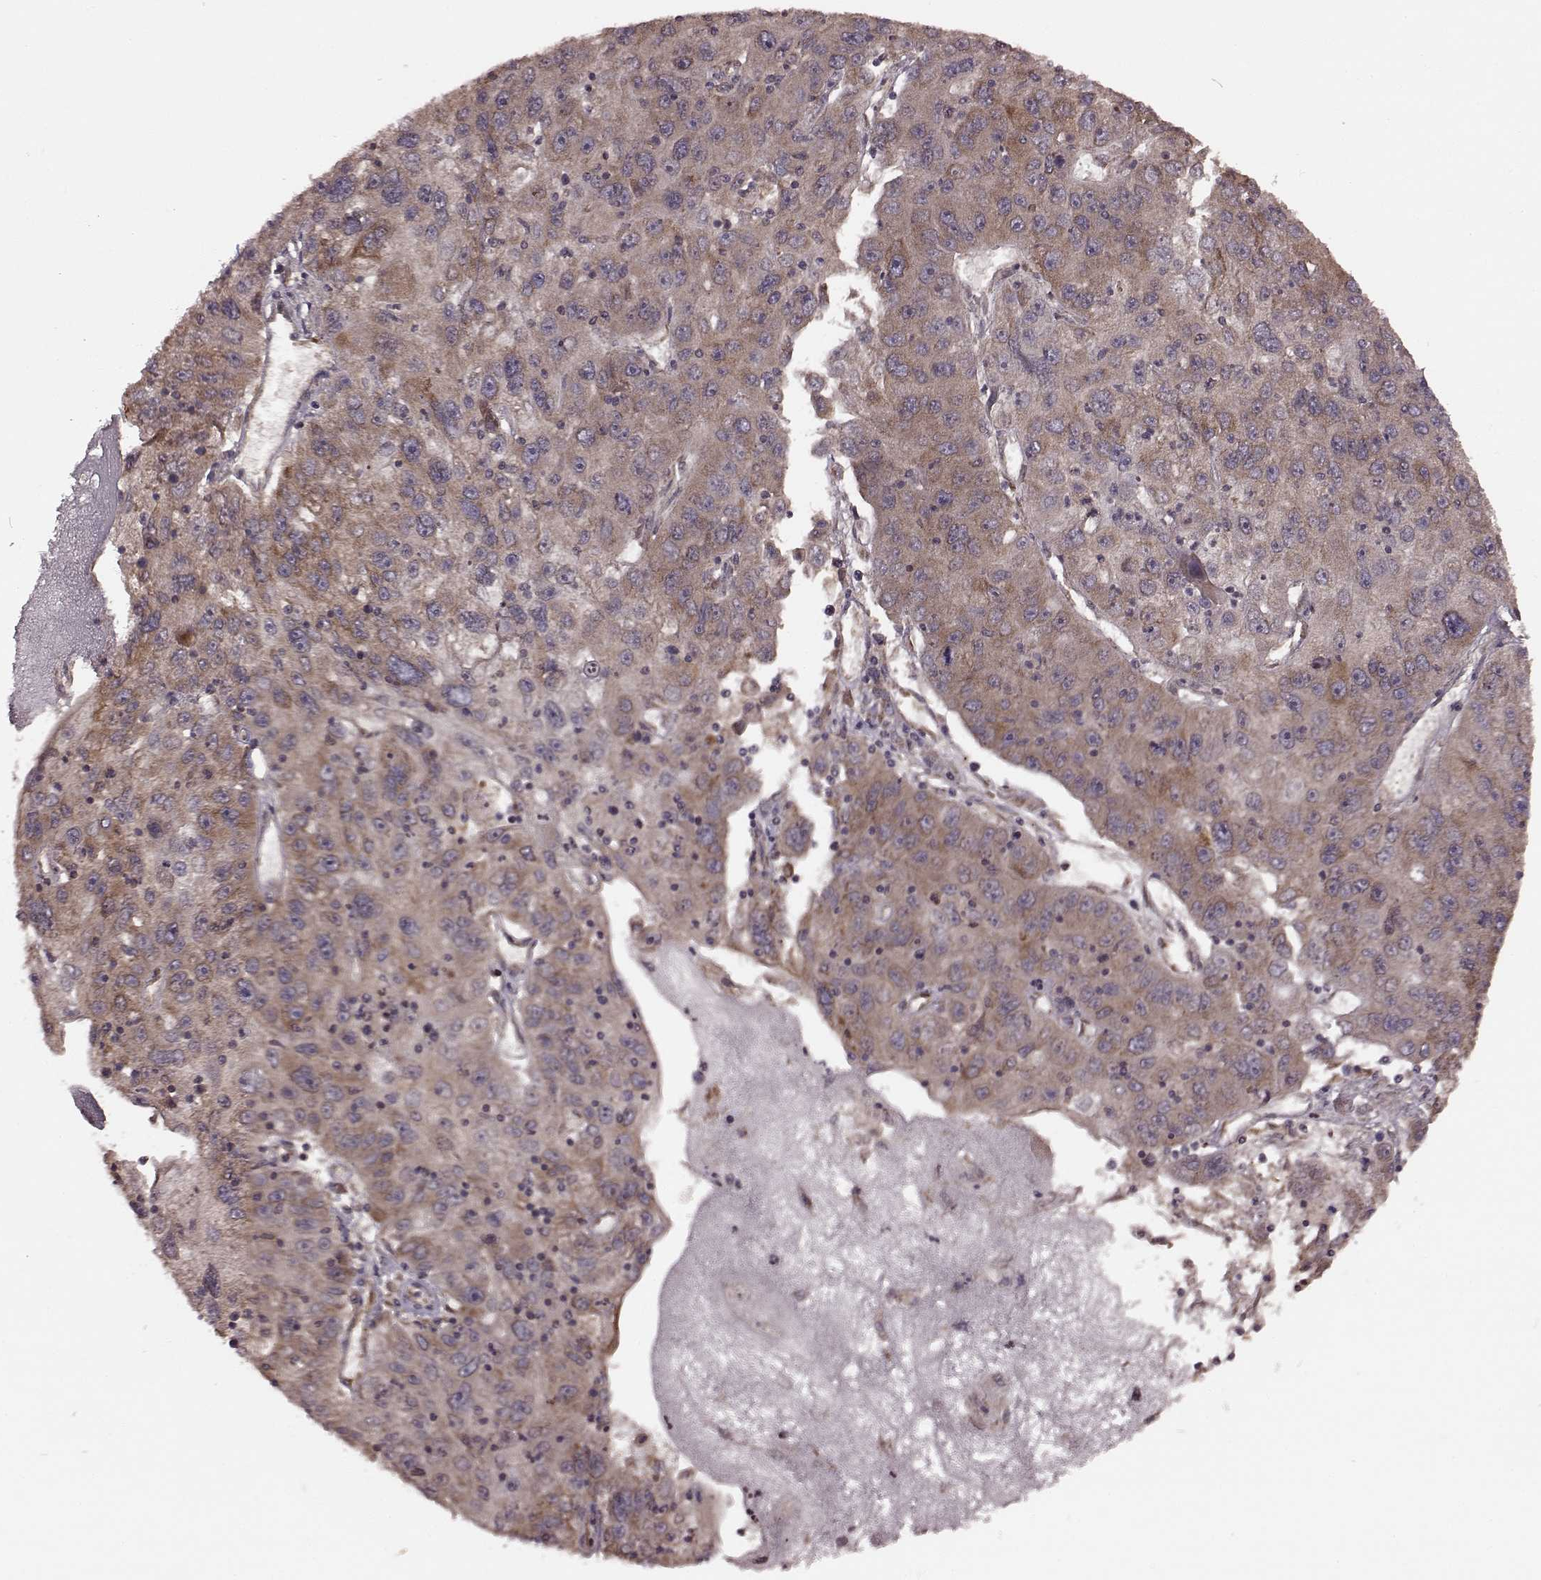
{"staining": {"intensity": "moderate", "quantity": ">75%", "location": "cytoplasmic/membranous"}, "tissue": "stomach cancer", "cell_type": "Tumor cells", "image_type": "cancer", "snomed": [{"axis": "morphology", "description": "Adenocarcinoma, NOS"}, {"axis": "topography", "description": "Stomach"}], "caption": "Tumor cells demonstrate medium levels of moderate cytoplasmic/membranous expression in approximately >75% of cells in adenocarcinoma (stomach).", "gene": "AGPAT1", "patient": {"sex": "male", "age": 56}}